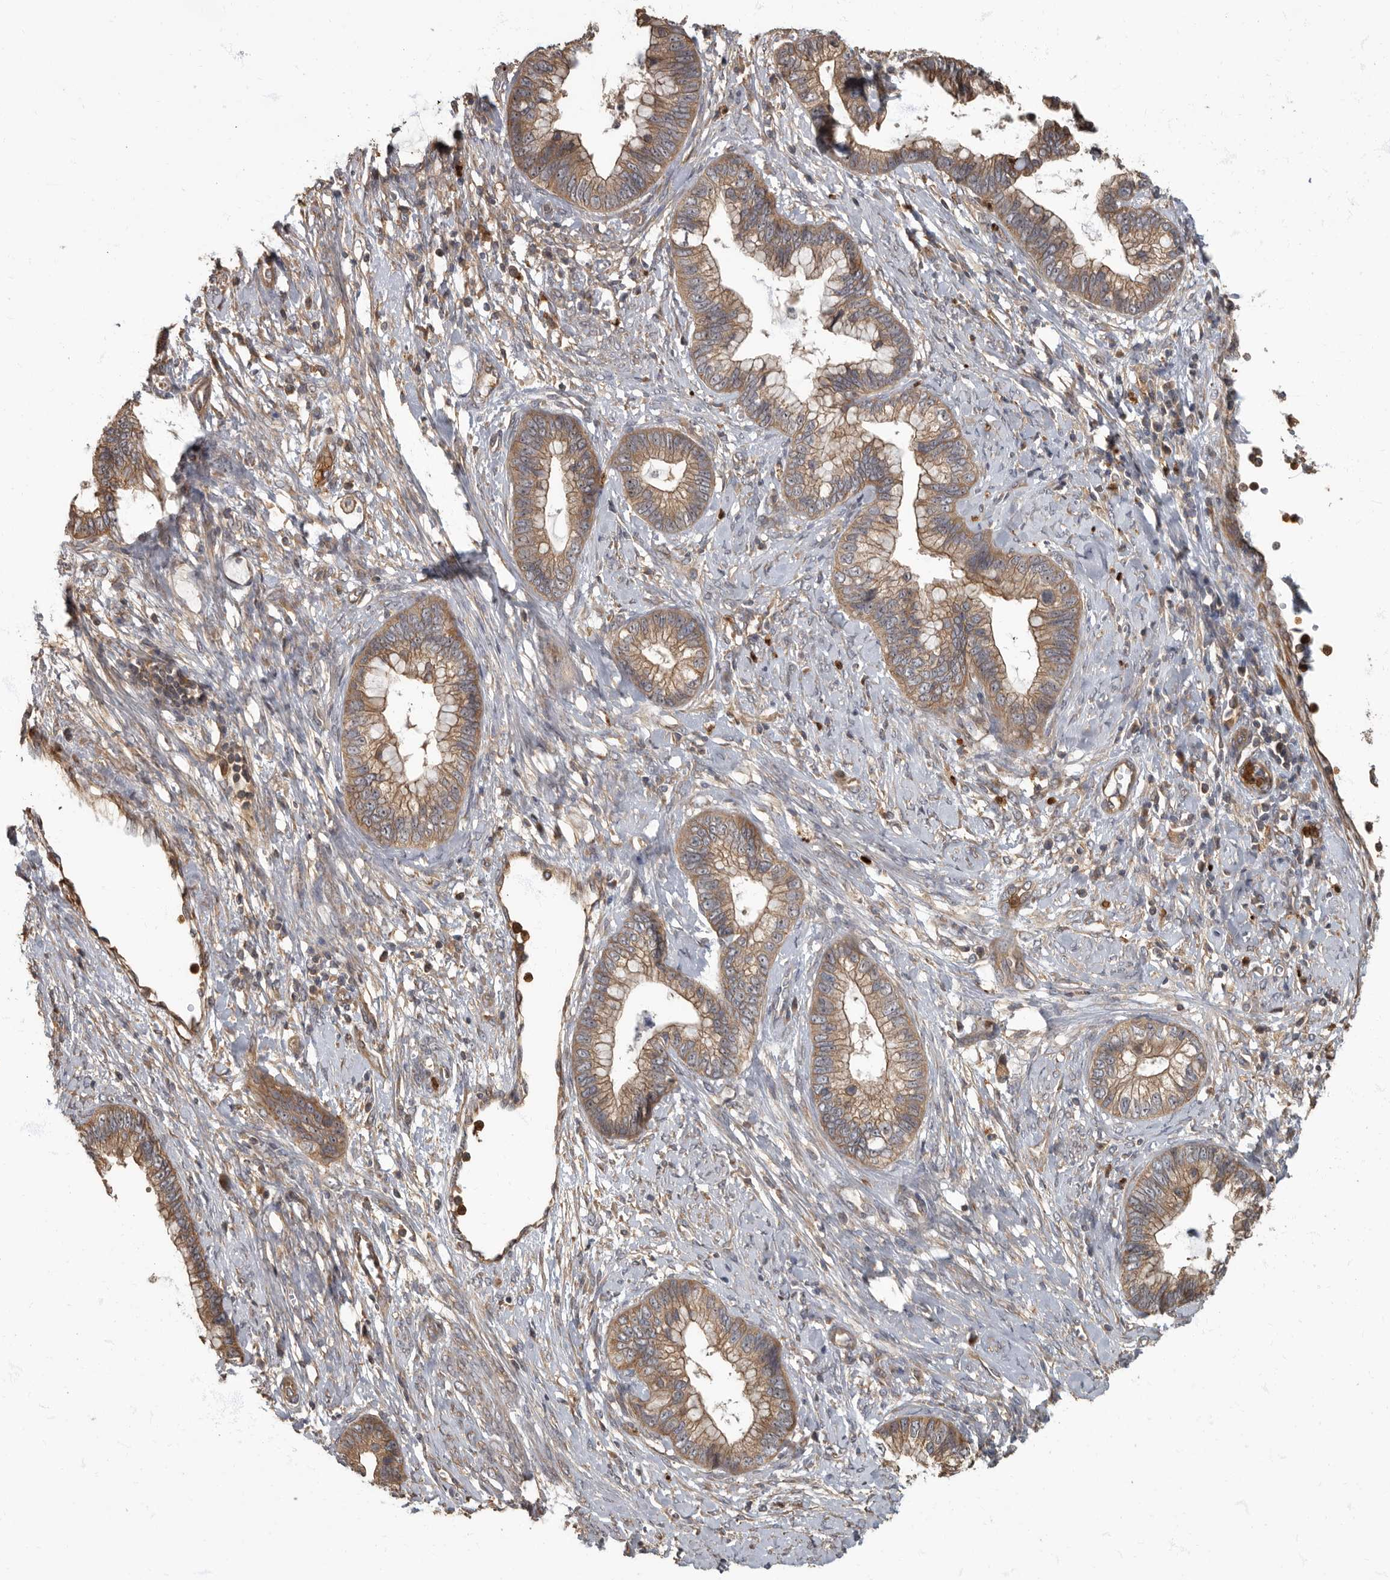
{"staining": {"intensity": "moderate", "quantity": ">75%", "location": "cytoplasmic/membranous"}, "tissue": "cervical cancer", "cell_type": "Tumor cells", "image_type": "cancer", "snomed": [{"axis": "morphology", "description": "Adenocarcinoma, NOS"}, {"axis": "topography", "description": "Cervix"}], "caption": "Adenocarcinoma (cervical) stained for a protein (brown) shows moderate cytoplasmic/membranous positive staining in about >75% of tumor cells.", "gene": "DAAM1", "patient": {"sex": "female", "age": 44}}